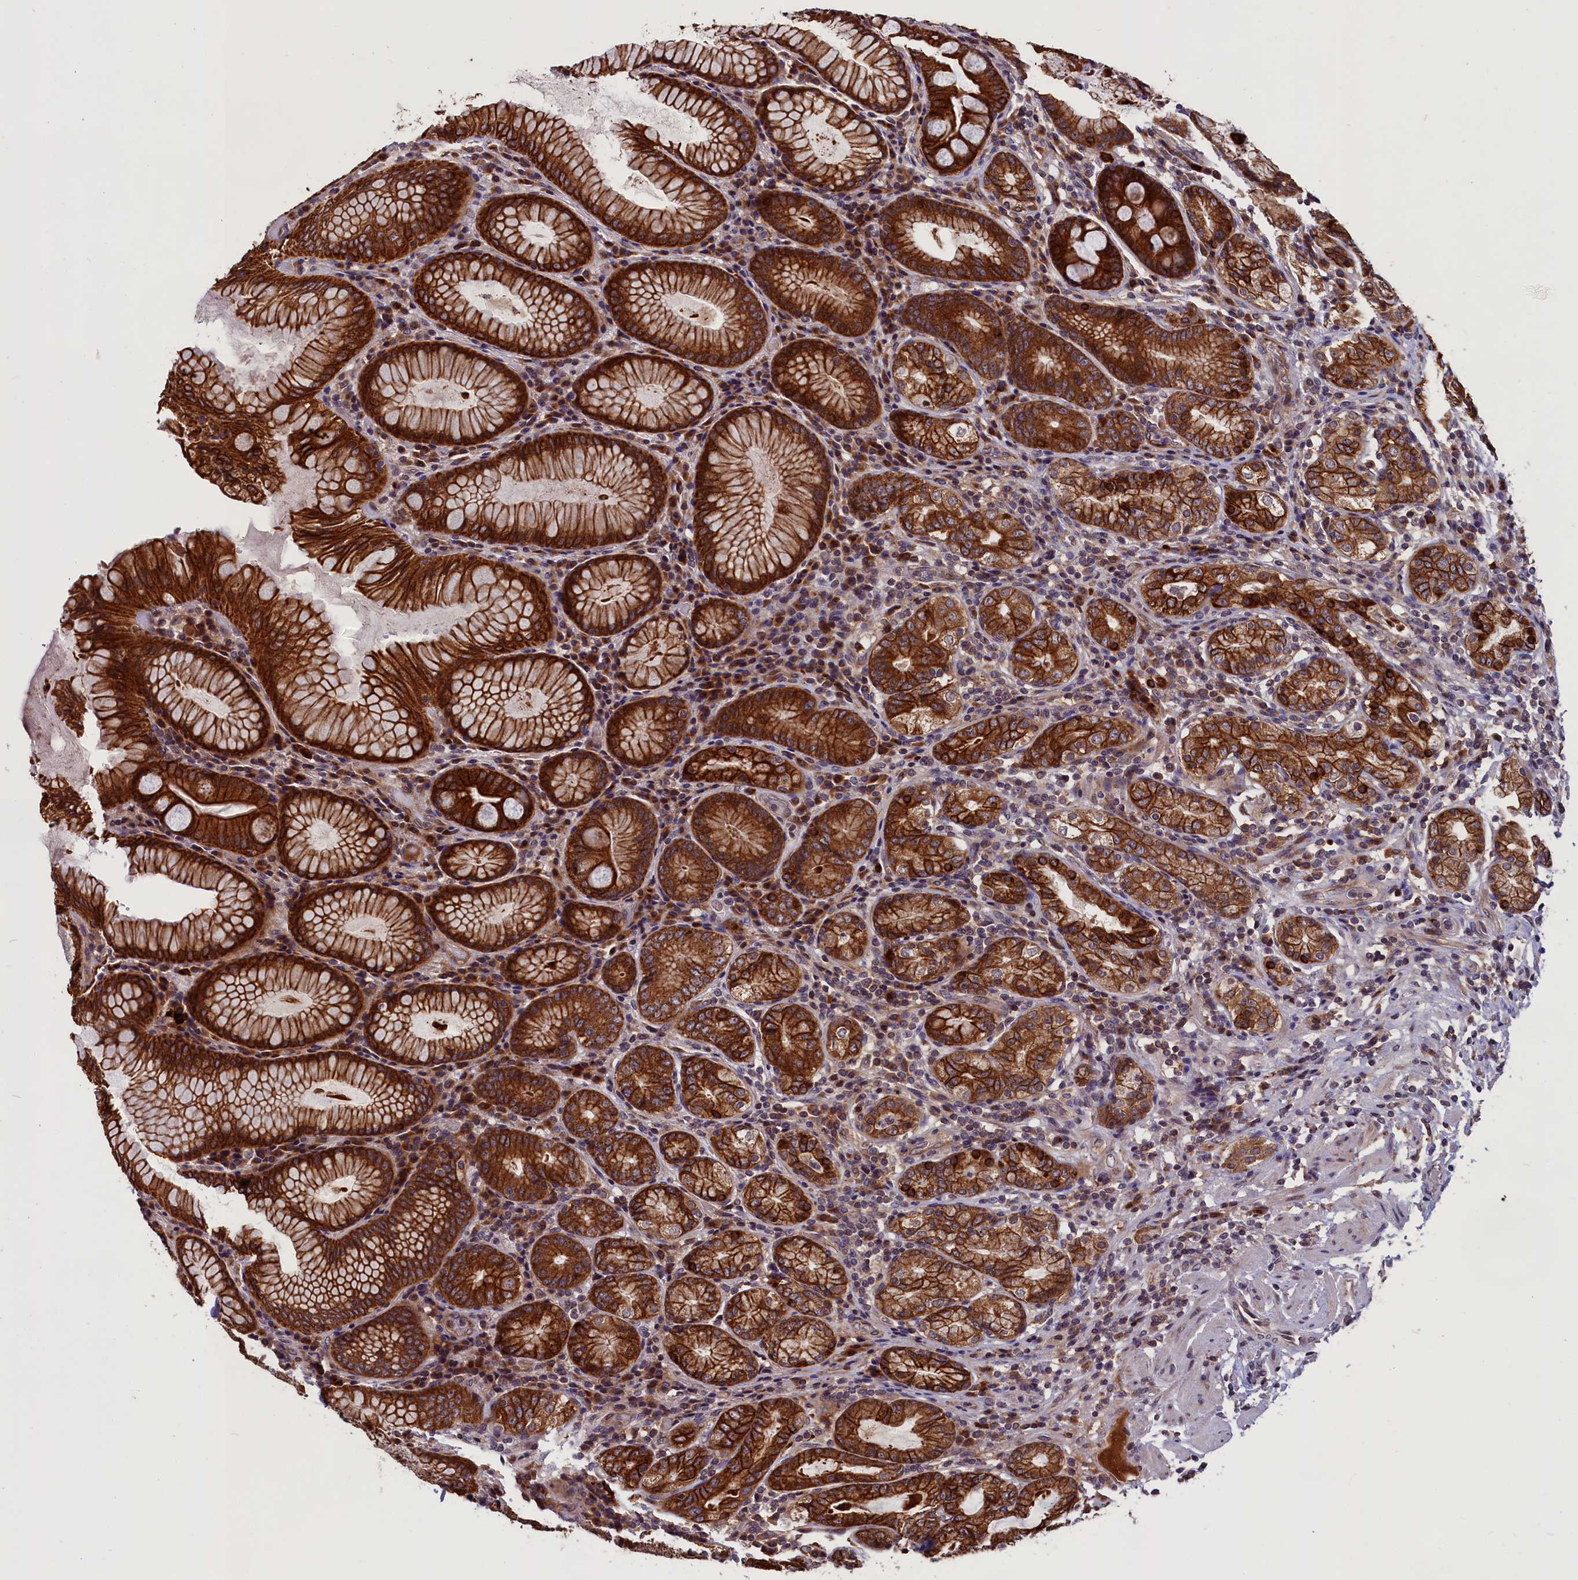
{"staining": {"intensity": "strong", "quantity": ">75%", "location": "cytoplasmic/membranous"}, "tissue": "stomach", "cell_type": "Glandular cells", "image_type": "normal", "snomed": [{"axis": "morphology", "description": "Normal tissue, NOS"}, {"axis": "topography", "description": "Stomach, lower"}], "caption": "Immunohistochemistry image of benign stomach stained for a protein (brown), which demonstrates high levels of strong cytoplasmic/membranous positivity in about >75% of glandular cells.", "gene": "DENND1B", "patient": {"sex": "female", "age": 76}}